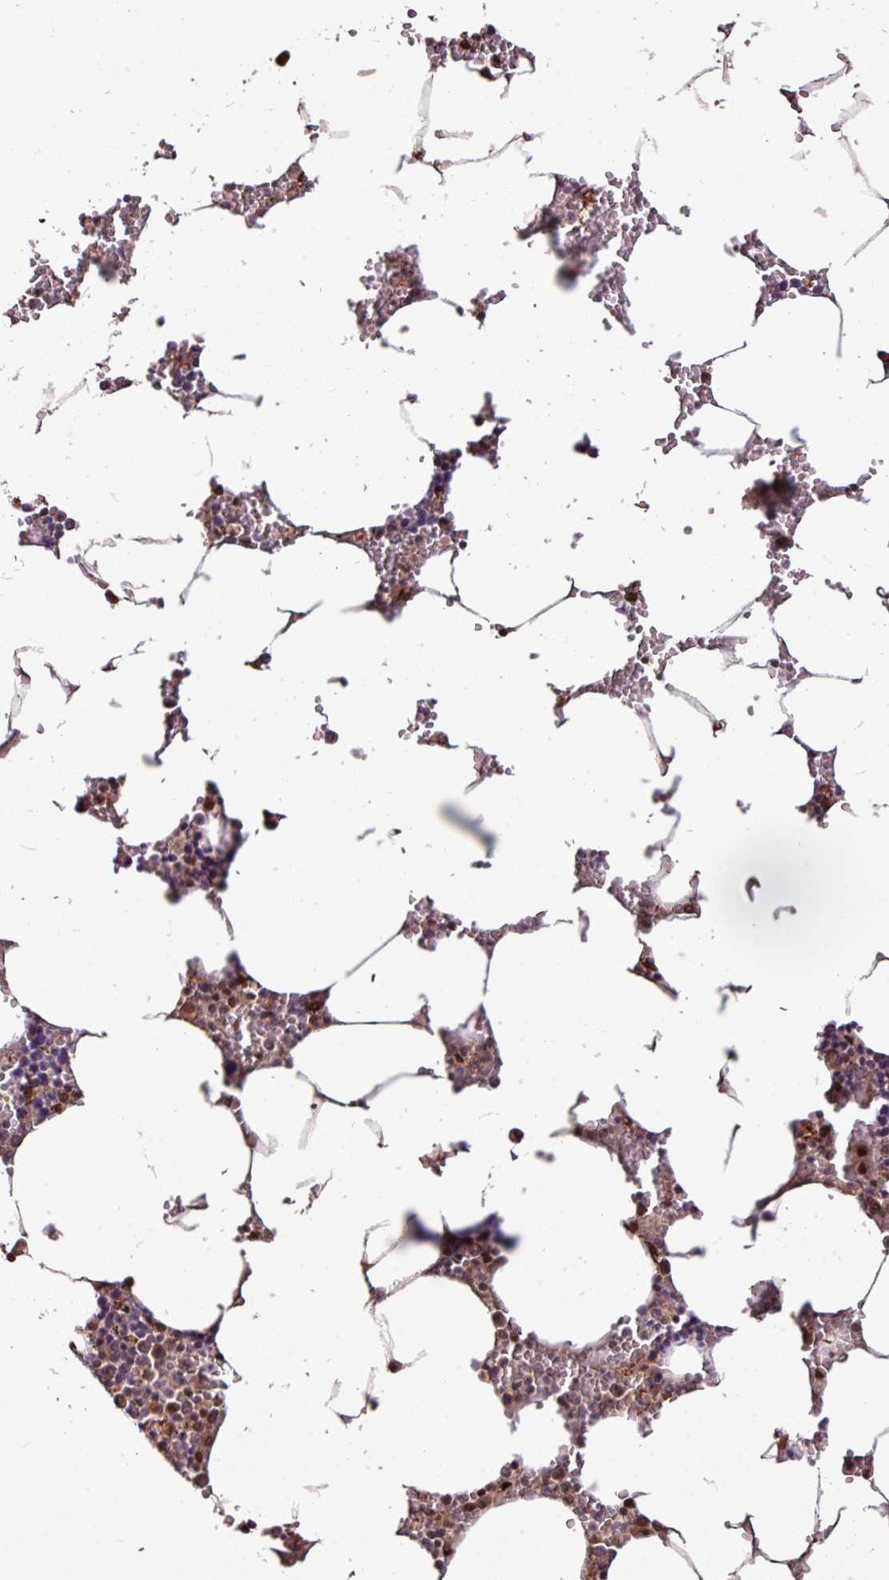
{"staining": {"intensity": "weak", "quantity": "25%-75%", "location": "cytoplasmic/membranous"}, "tissue": "bone marrow", "cell_type": "Hematopoietic cells", "image_type": "normal", "snomed": [{"axis": "morphology", "description": "Normal tissue, NOS"}, {"axis": "topography", "description": "Bone marrow"}], "caption": "Immunohistochemical staining of benign human bone marrow demonstrates weak cytoplasmic/membranous protein expression in about 25%-75% of hematopoietic cells.", "gene": "SKIC2", "patient": {"sex": "male", "age": 70}}